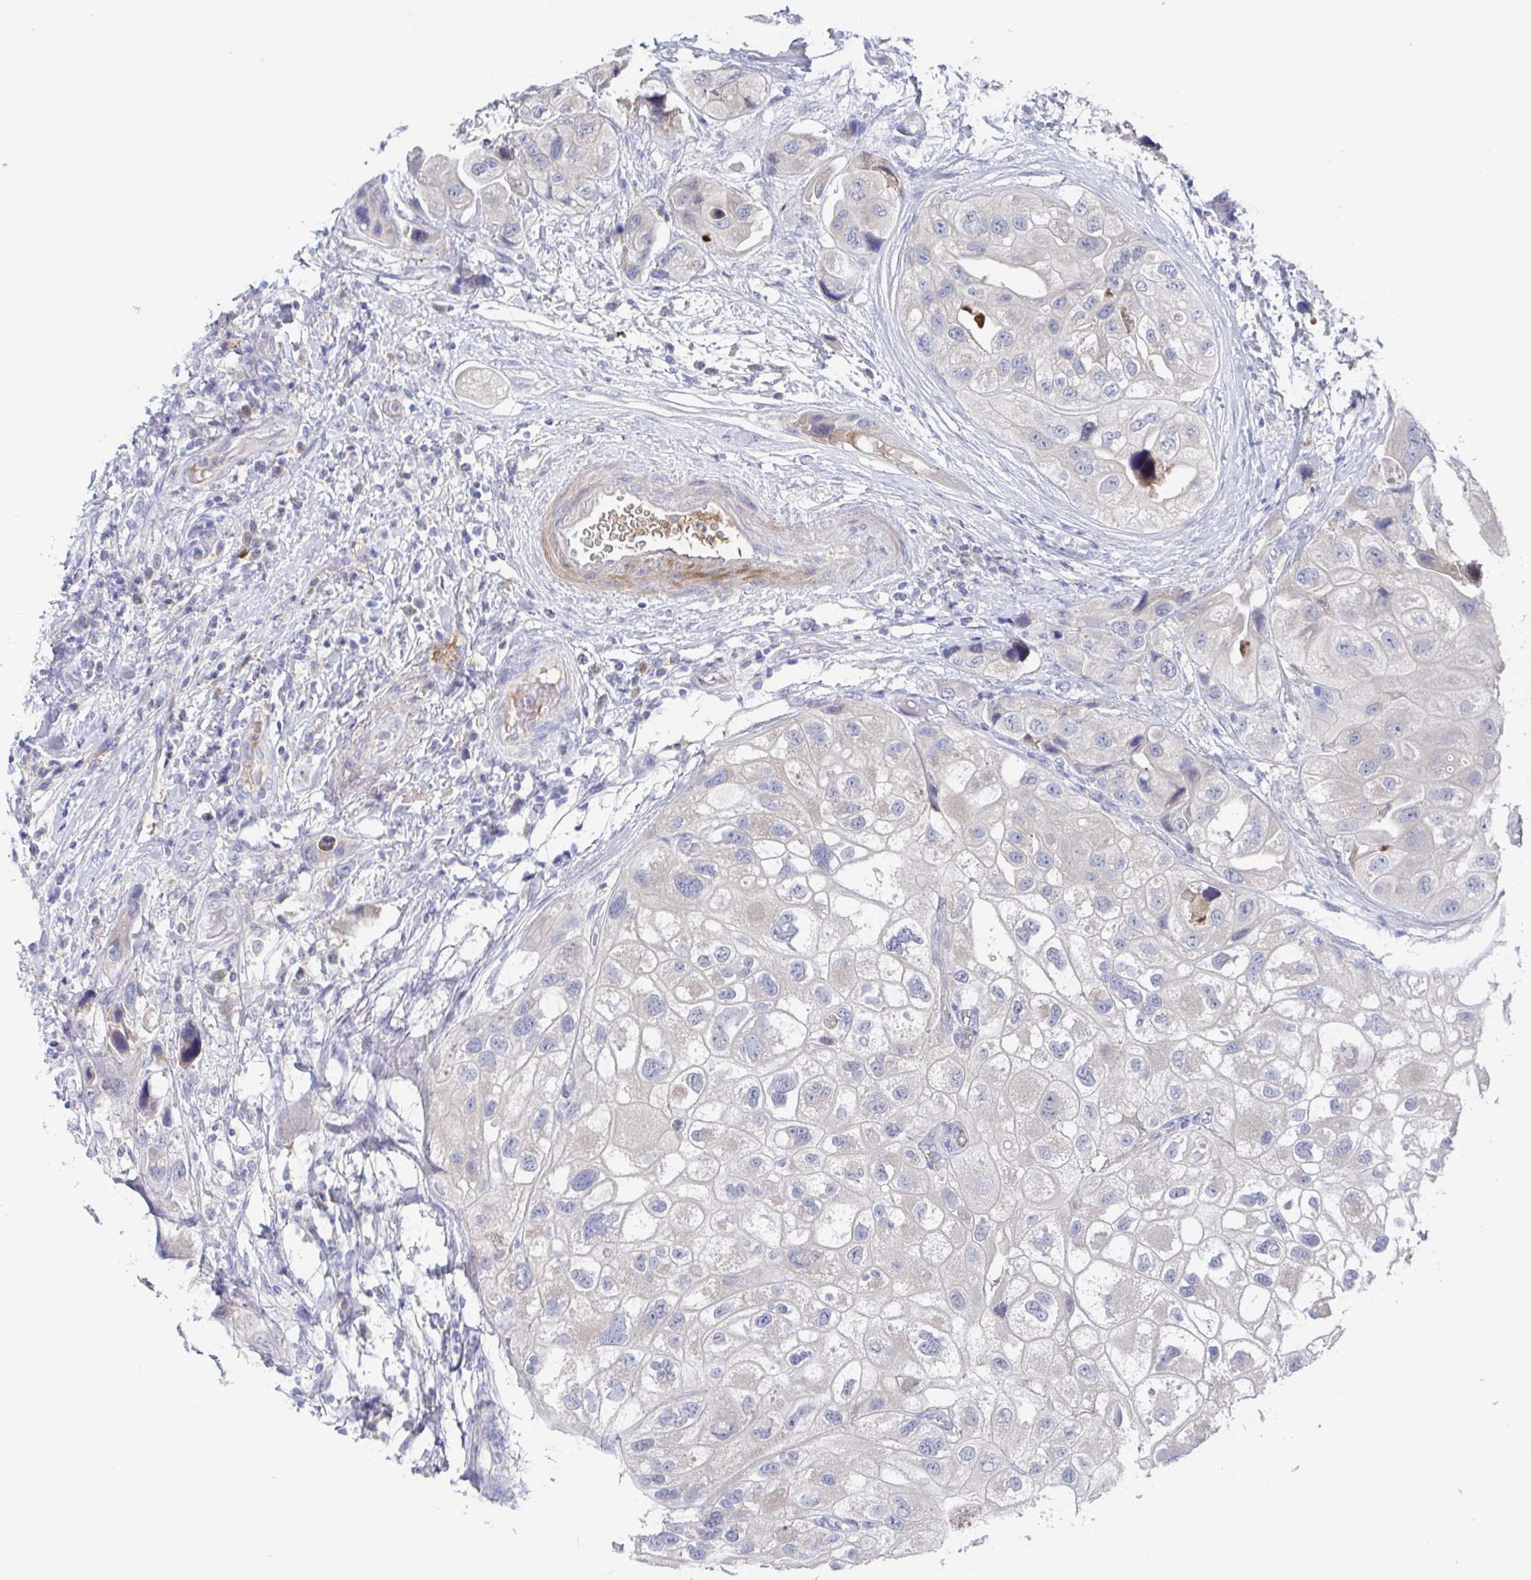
{"staining": {"intensity": "weak", "quantity": "<25%", "location": "cytoplasmic/membranous"}, "tissue": "urothelial cancer", "cell_type": "Tumor cells", "image_type": "cancer", "snomed": [{"axis": "morphology", "description": "Urothelial carcinoma, High grade"}, {"axis": "topography", "description": "Urinary bladder"}], "caption": "DAB immunohistochemical staining of human urothelial cancer shows no significant expression in tumor cells.", "gene": "GPR148", "patient": {"sex": "female", "age": 64}}